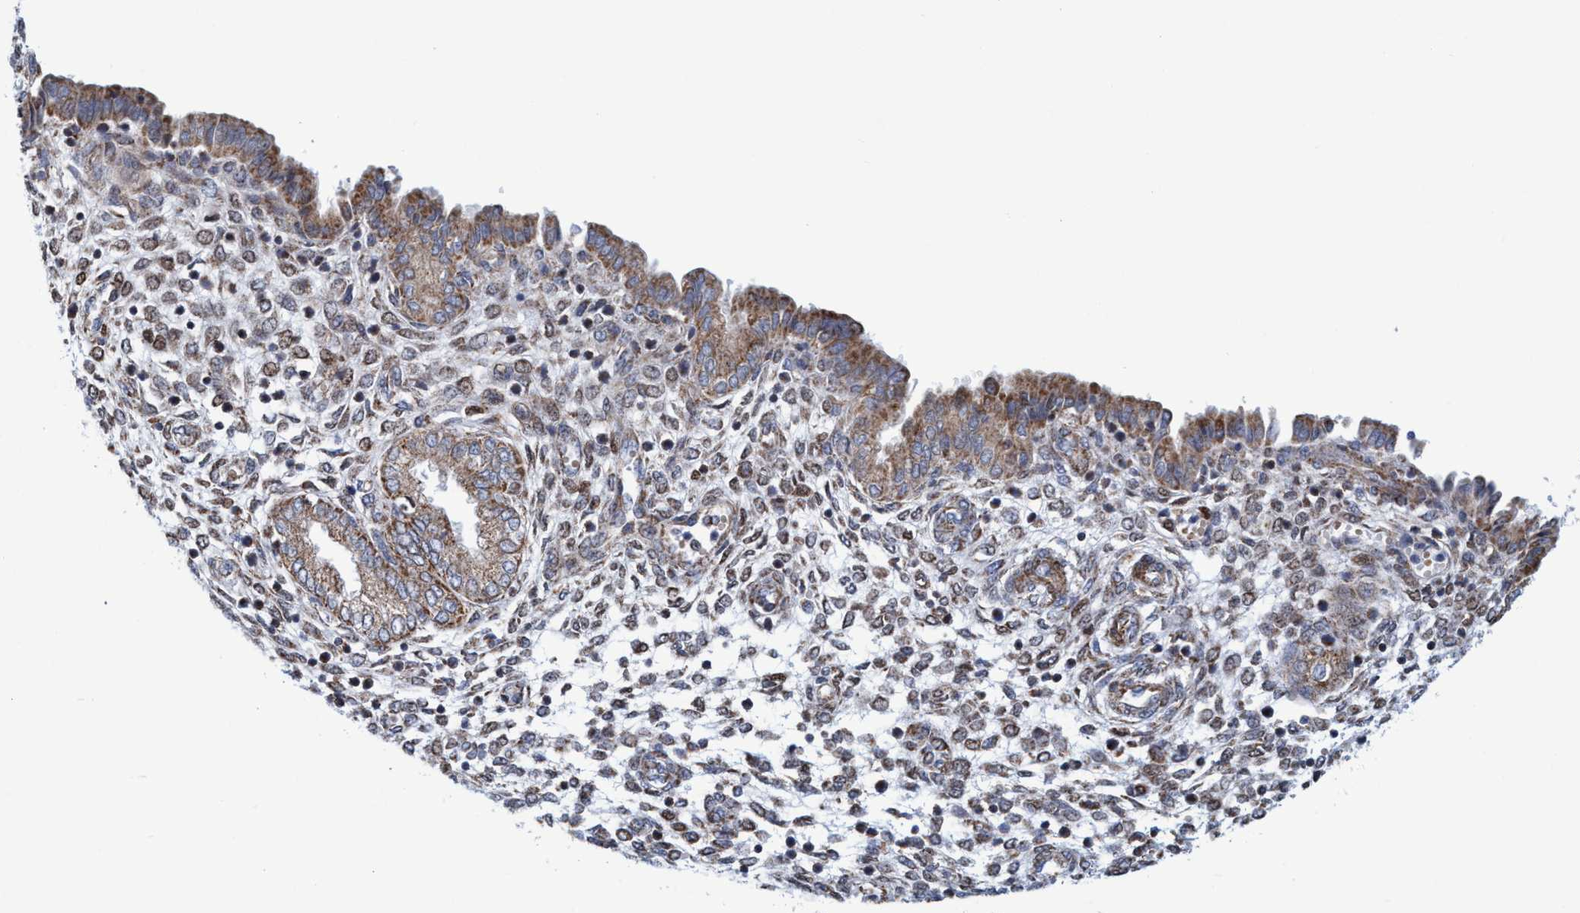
{"staining": {"intensity": "weak", "quantity": "25%-75%", "location": "cytoplasmic/membranous,nuclear"}, "tissue": "endometrium", "cell_type": "Cells in endometrial stroma", "image_type": "normal", "snomed": [{"axis": "morphology", "description": "Normal tissue, NOS"}, {"axis": "topography", "description": "Endometrium"}], "caption": "An image of endometrium stained for a protein exhibits weak cytoplasmic/membranous,nuclear brown staining in cells in endometrial stroma.", "gene": "POLR1F", "patient": {"sex": "female", "age": 33}}